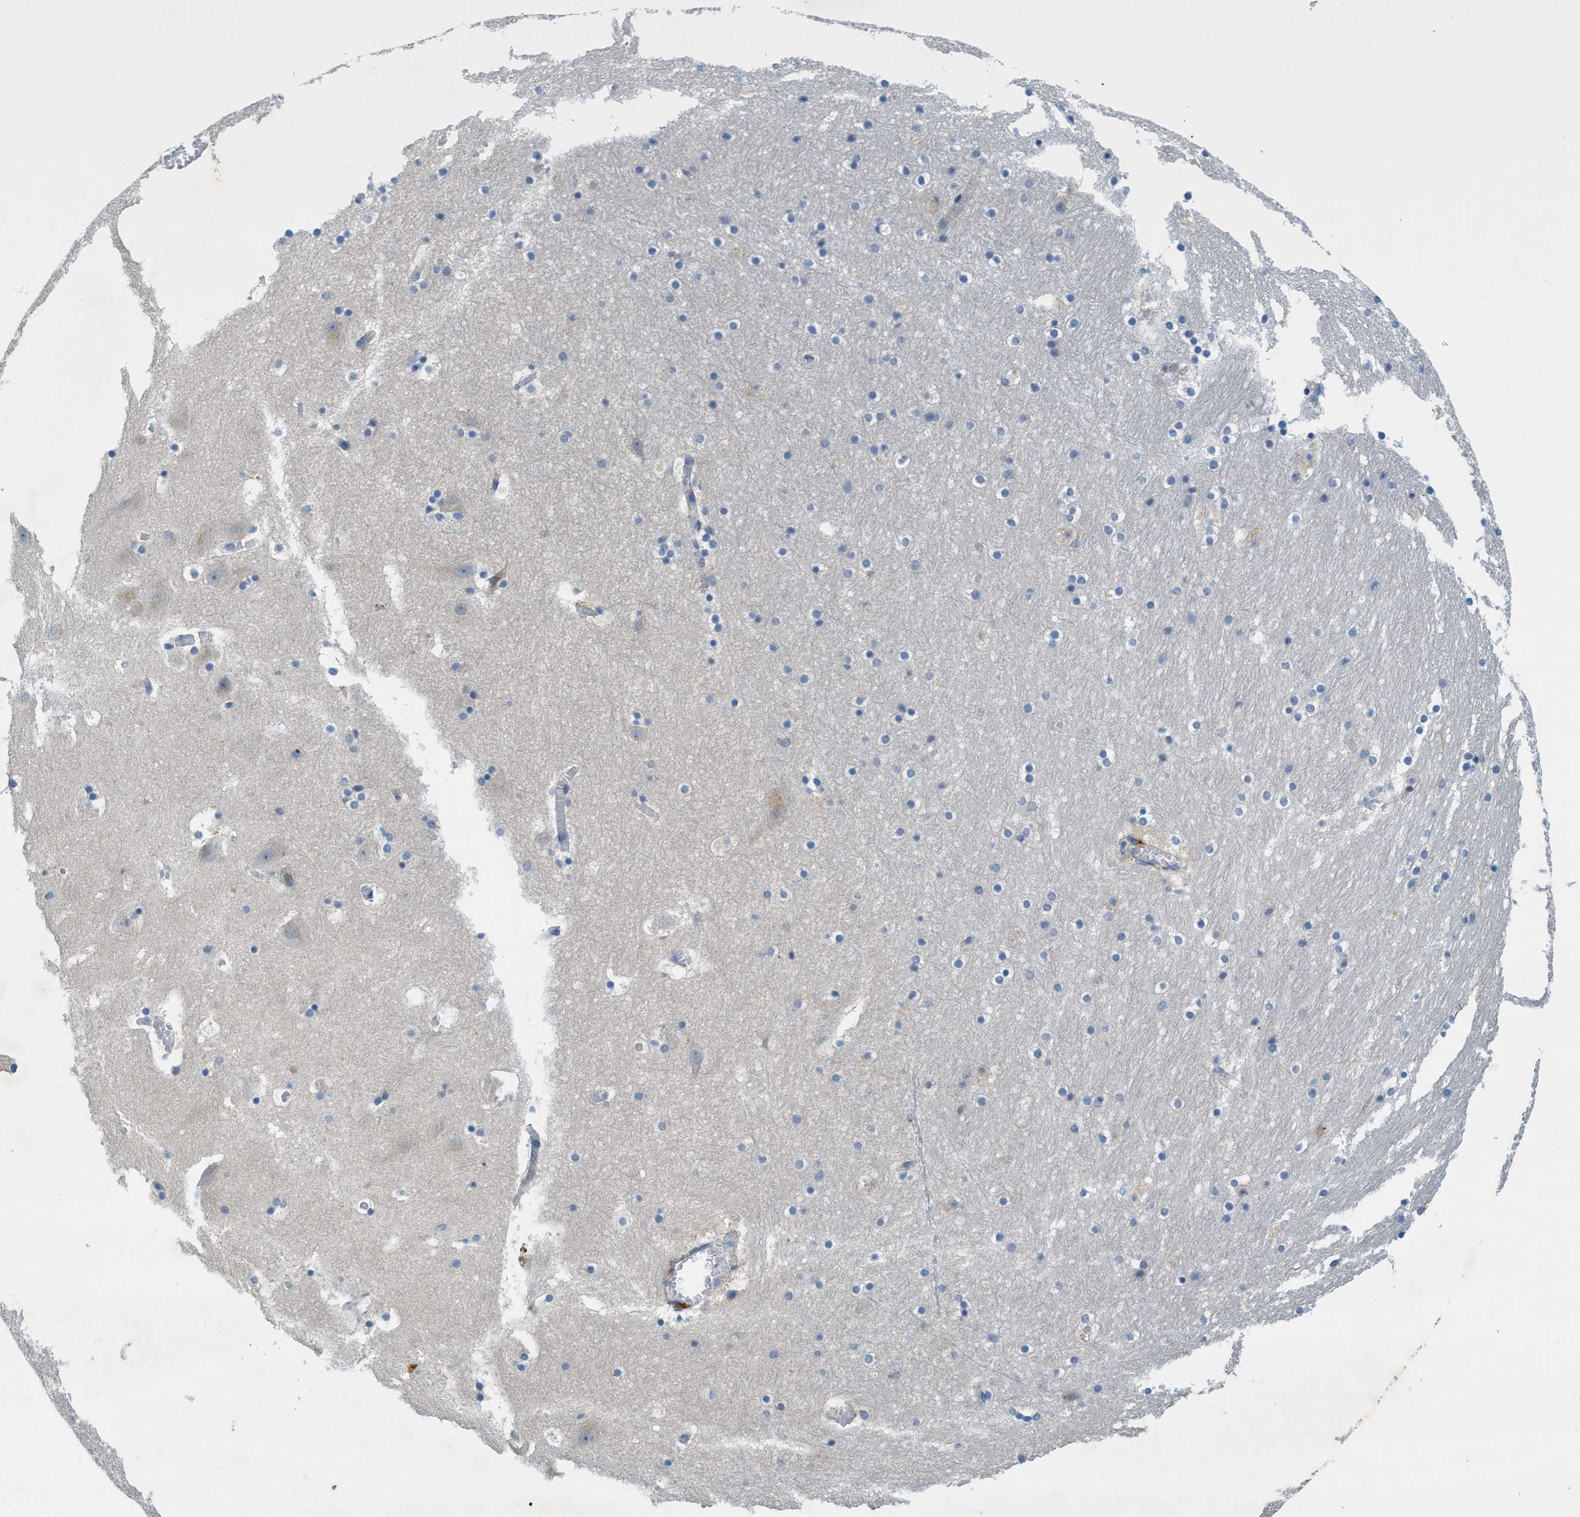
{"staining": {"intensity": "negative", "quantity": "none", "location": "none"}, "tissue": "hippocampus", "cell_type": "Glial cells", "image_type": "normal", "snomed": [{"axis": "morphology", "description": "Normal tissue, NOS"}, {"axis": "topography", "description": "Hippocampus"}], "caption": "High magnification brightfield microscopy of unremarkable hippocampus stained with DAB (brown) and counterstained with hematoxylin (blue): glial cells show no significant expression. Brightfield microscopy of immunohistochemistry (IHC) stained with DAB (3,3'-diaminobenzidine) (brown) and hematoxylin (blue), captured at high magnification.", "gene": "RIPK2", "patient": {"sex": "male", "age": 45}}